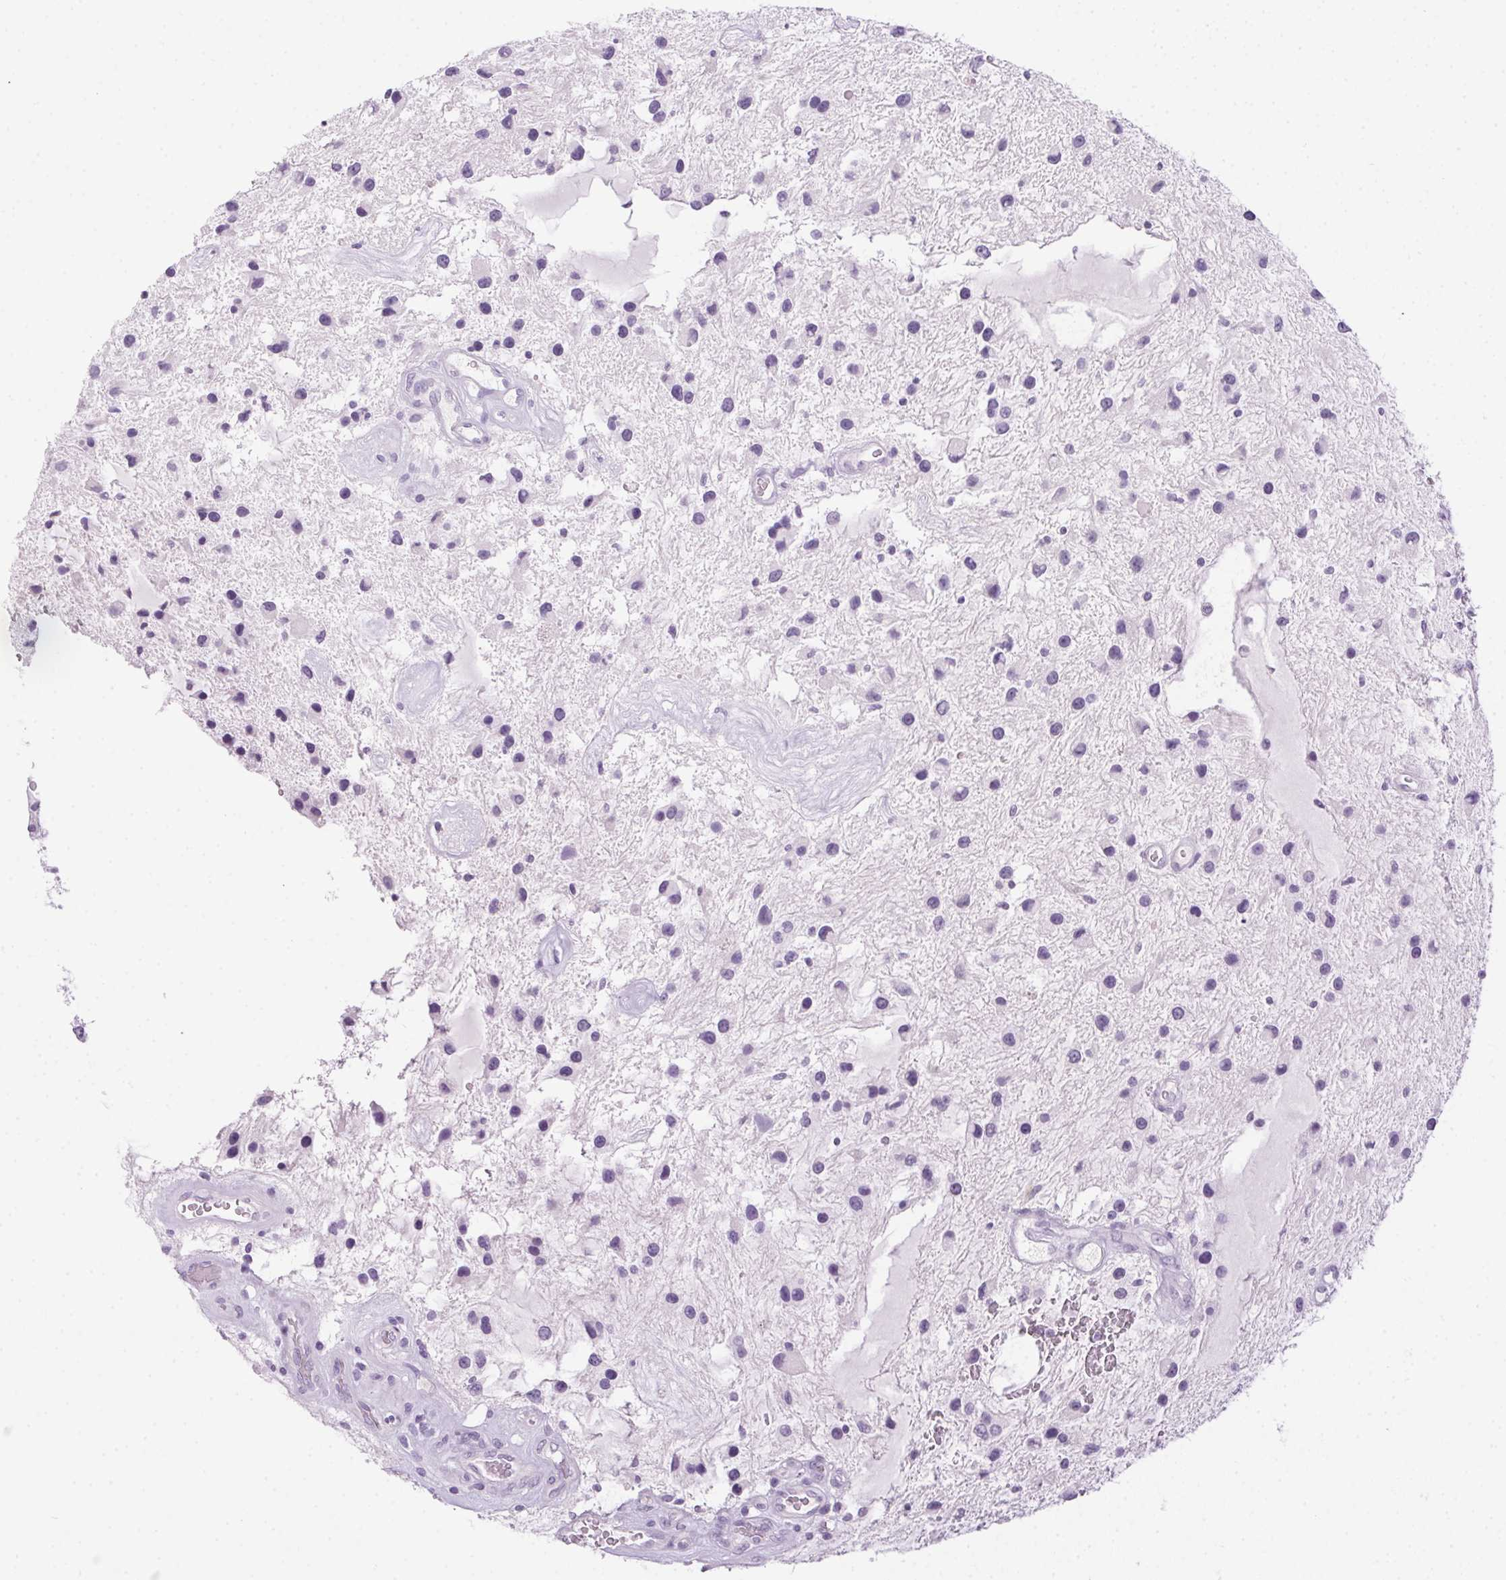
{"staining": {"intensity": "negative", "quantity": "none", "location": "none"}, "tissue": "glioma", "cell_type": "Tumor cells", "image_type": "cancer", "snomed": [{"axis": "morphology", "description": "Glioma, malignant, Low grade"}, {"axis": "topography", "description": "Cerebellum"}], "caption": "An immunohistochemistry (IHC) histopathology image of low-grade glioma (malignant) is shown. There is no staining in tumor cells of low-grade glioma (malignant). (DAB IHC visualized using brightfield microscopy, high magnification).", "gene": "POPDC2", "patient": {"sex": "female", "age": 14}}